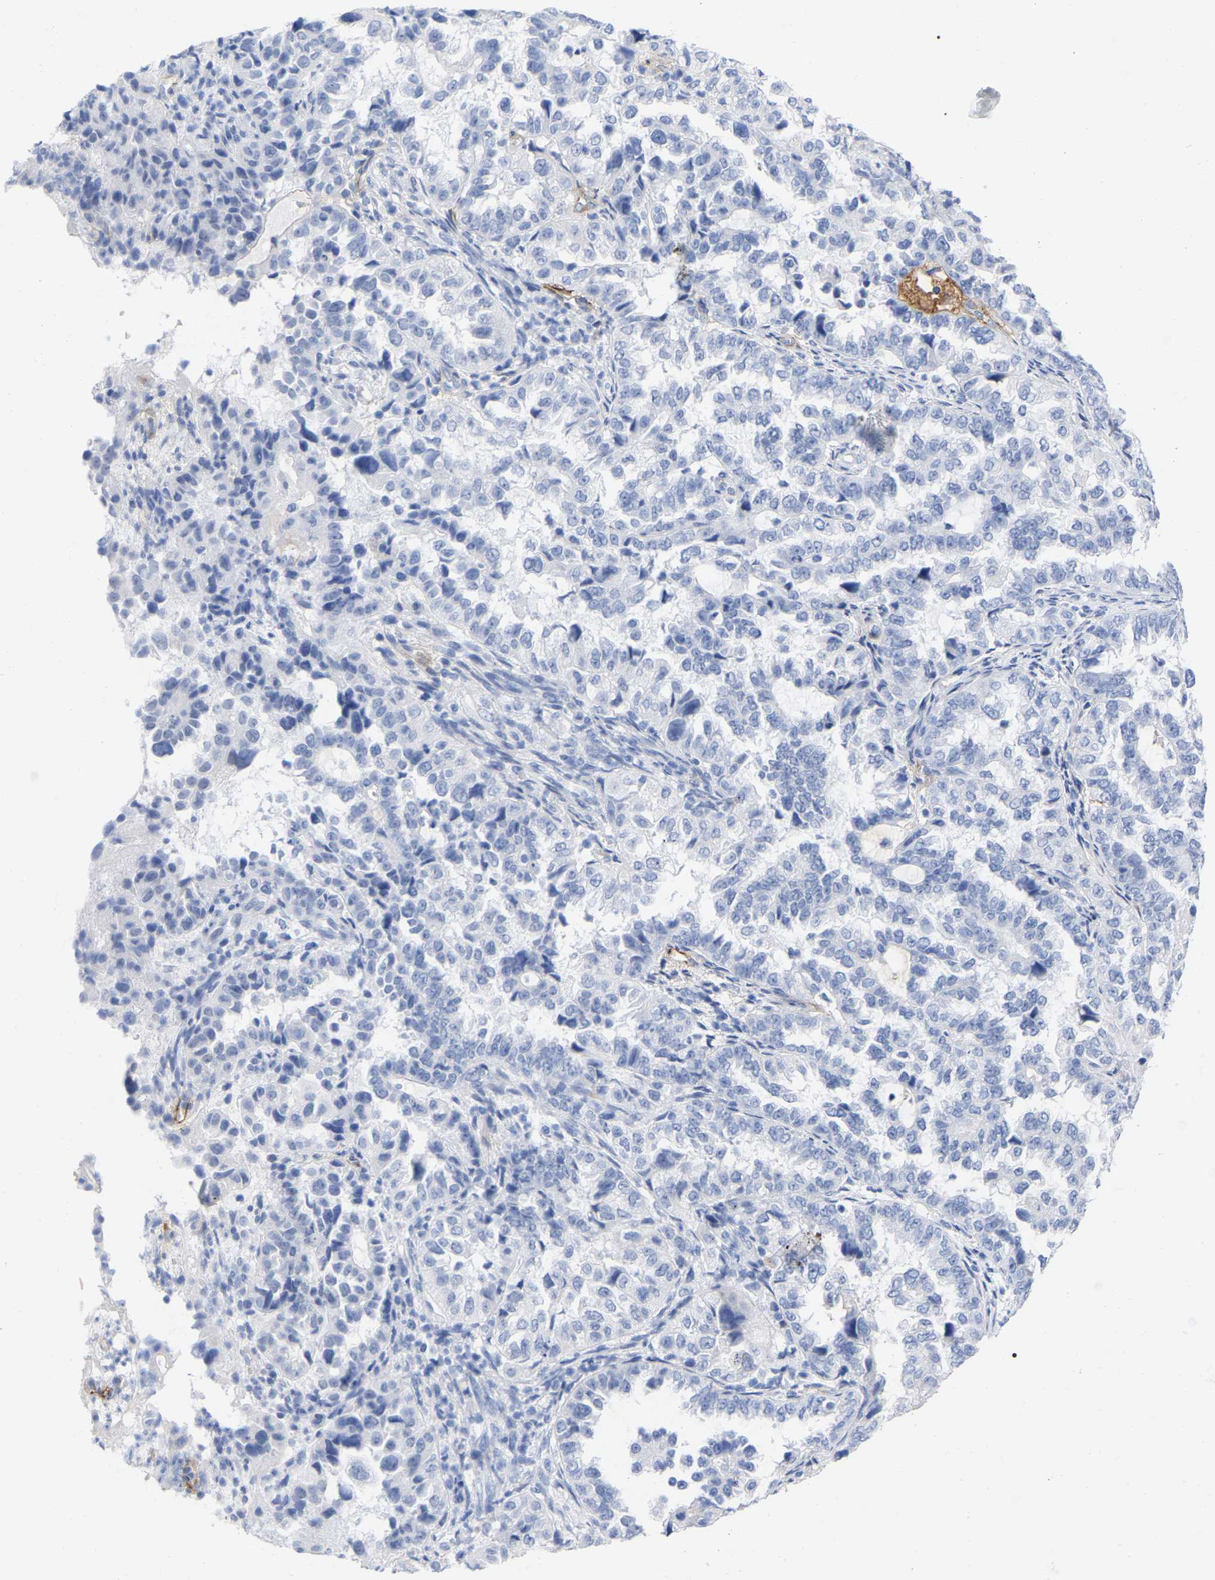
{"staining": {"intensity": "negative", "quantity": "none", "location": "none"}, "tissue": "endometrial cancer", "cell_type": "Tumor cells", "image_type": "cancer", "snomed": [{"axis": "morphology", "description": "Adenocarcinoma, NOS"}, {"axis": "topography", "description": "Endometrium"}], "caption": "This image is of endometrial cancer stained with IHC to label a protein in brown with the nuclei are counter-stained blue. There is no positivity in tumor cells.", "gene": "HAPLN1", "patient": {"sex": "female", "age": 85}}